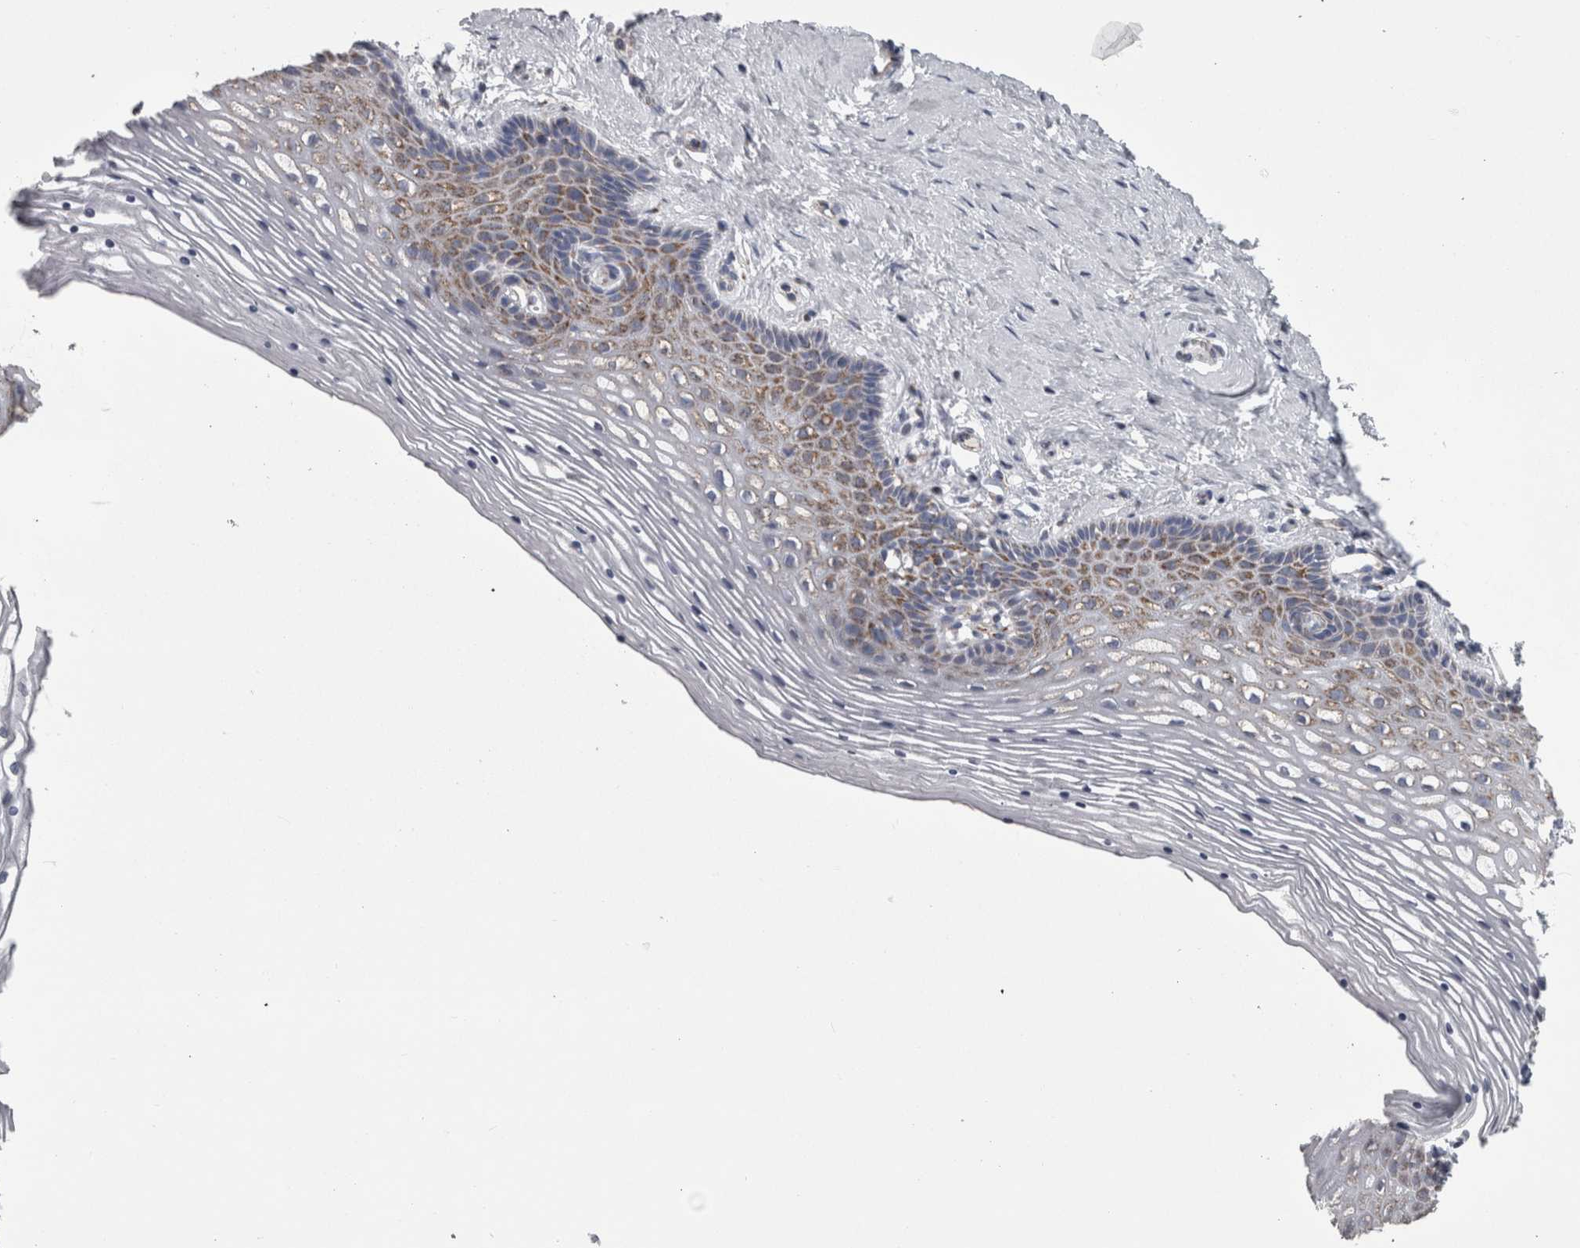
{"staining": {"intensity": "moderate", "quantity": "<25%", "location": "cytoplasmic/membranous"}, "tissue": "vagina", "cell_type": "Squamous epithelial cells", "image_type": "normal", "snomed": [{"axis": "morphology", "description": "Normal tissue, NOS"}, {"axis": "topography", "description": "Vagina"}], "caption": "Squamous epithelial cells exhibit low levels of moderate cytoplasmic/membranous staining in approximately <25% of cells in benign vagina. Using DAB (brown) and hematoxylin (blue) stains, captured at high magnification using brightfield microscopy.", "gene": "DBT", "patient": {"sex": "female", "age": 32}}